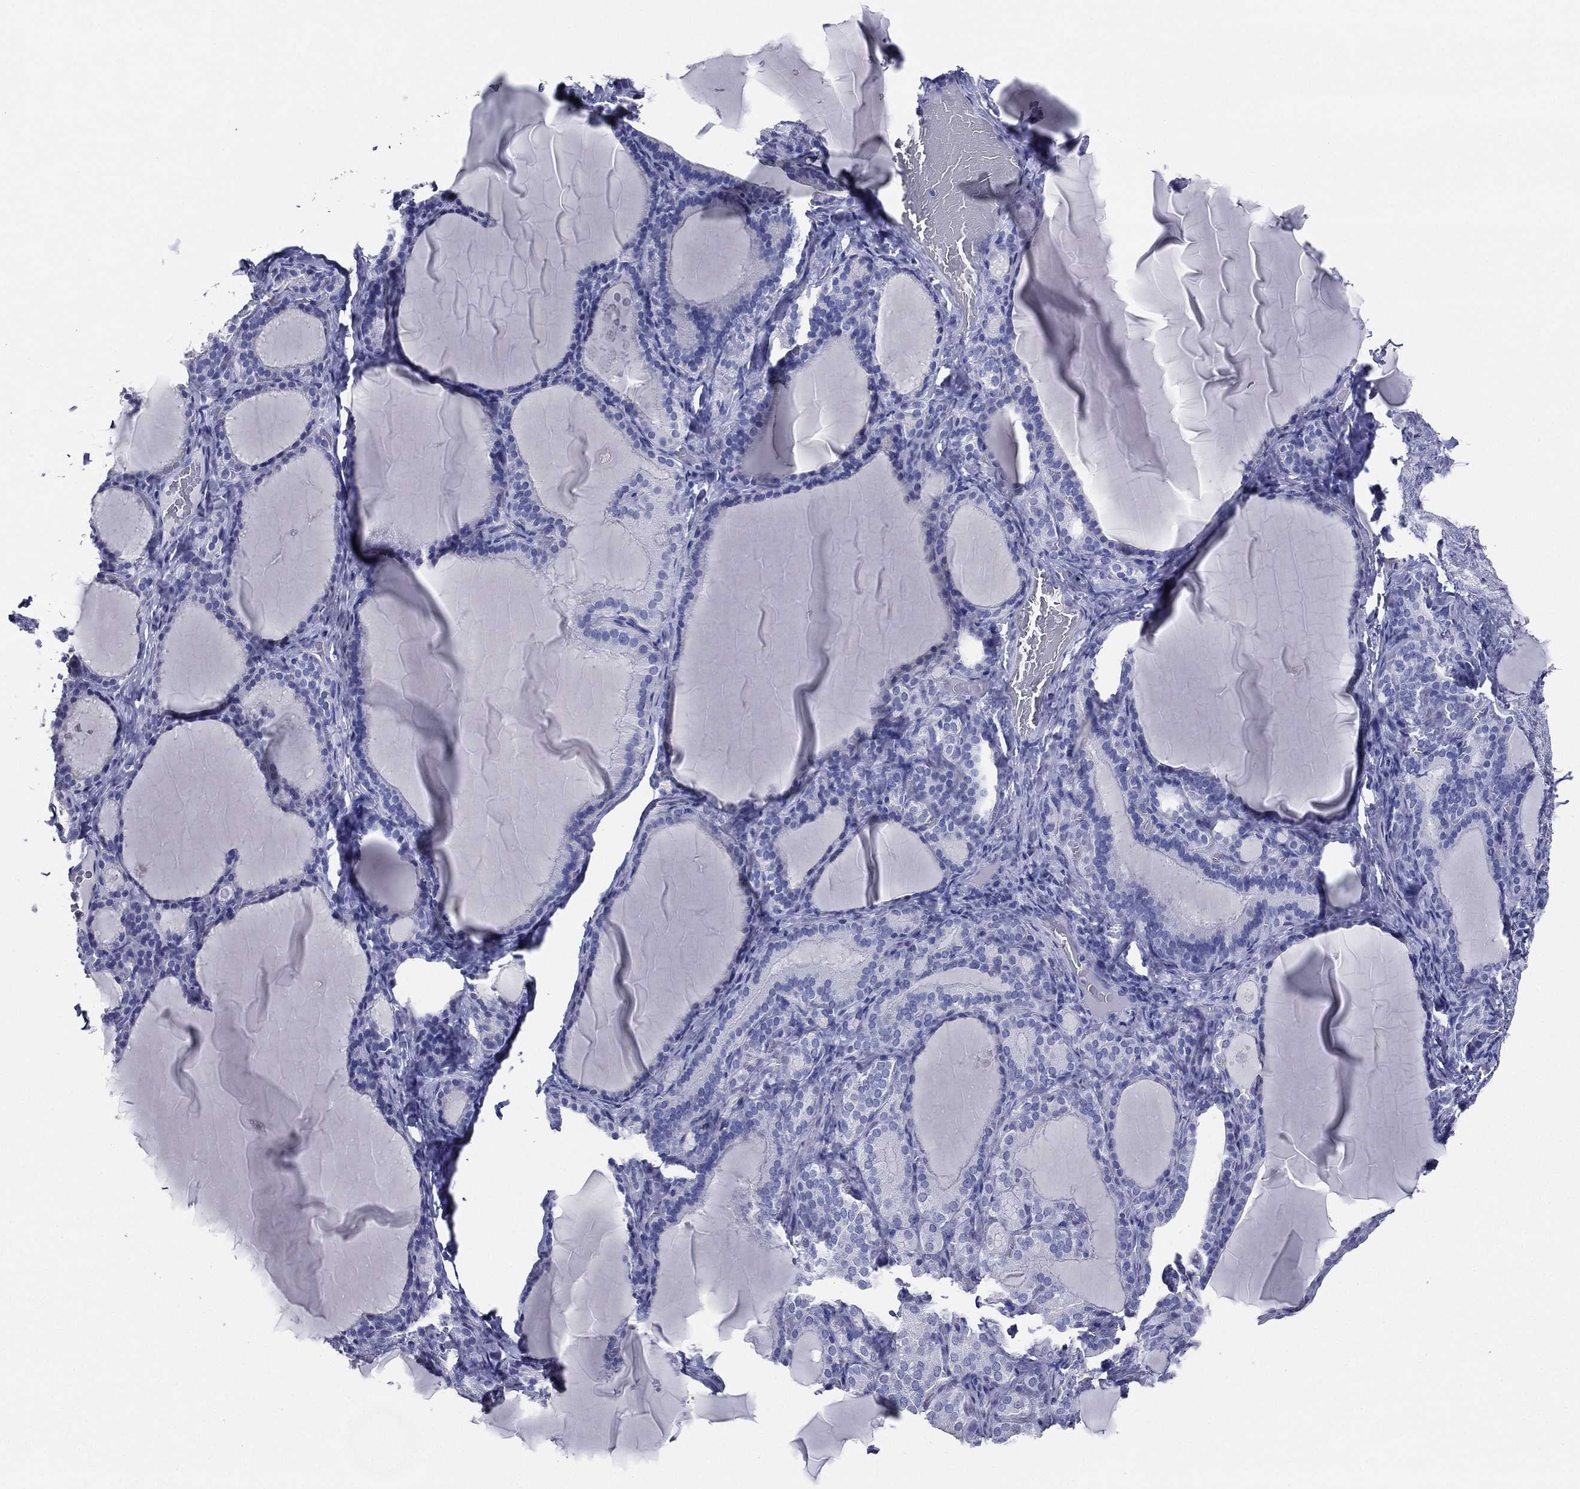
{"staining": {"intensity": "negative", "quantity": "none", "location": "none"}, "tissue": "thyroid gland", "cell_type": "Glandular cells", "image_type": "normal", "snomed": [{"axis": "morphology", "description": "Normal tissue, NOS"}, {"axis": "morphology", "description": "Hyperplasia, NOS"}, {"axis": "topography", "description": "Thyroid gland"}], "caption": "This is an IHC image of benign human thyroid gland. There is no positivity in glandular cells.", "gene": "TFAP2A", "patient": {"sex": "female", "age": 27}}